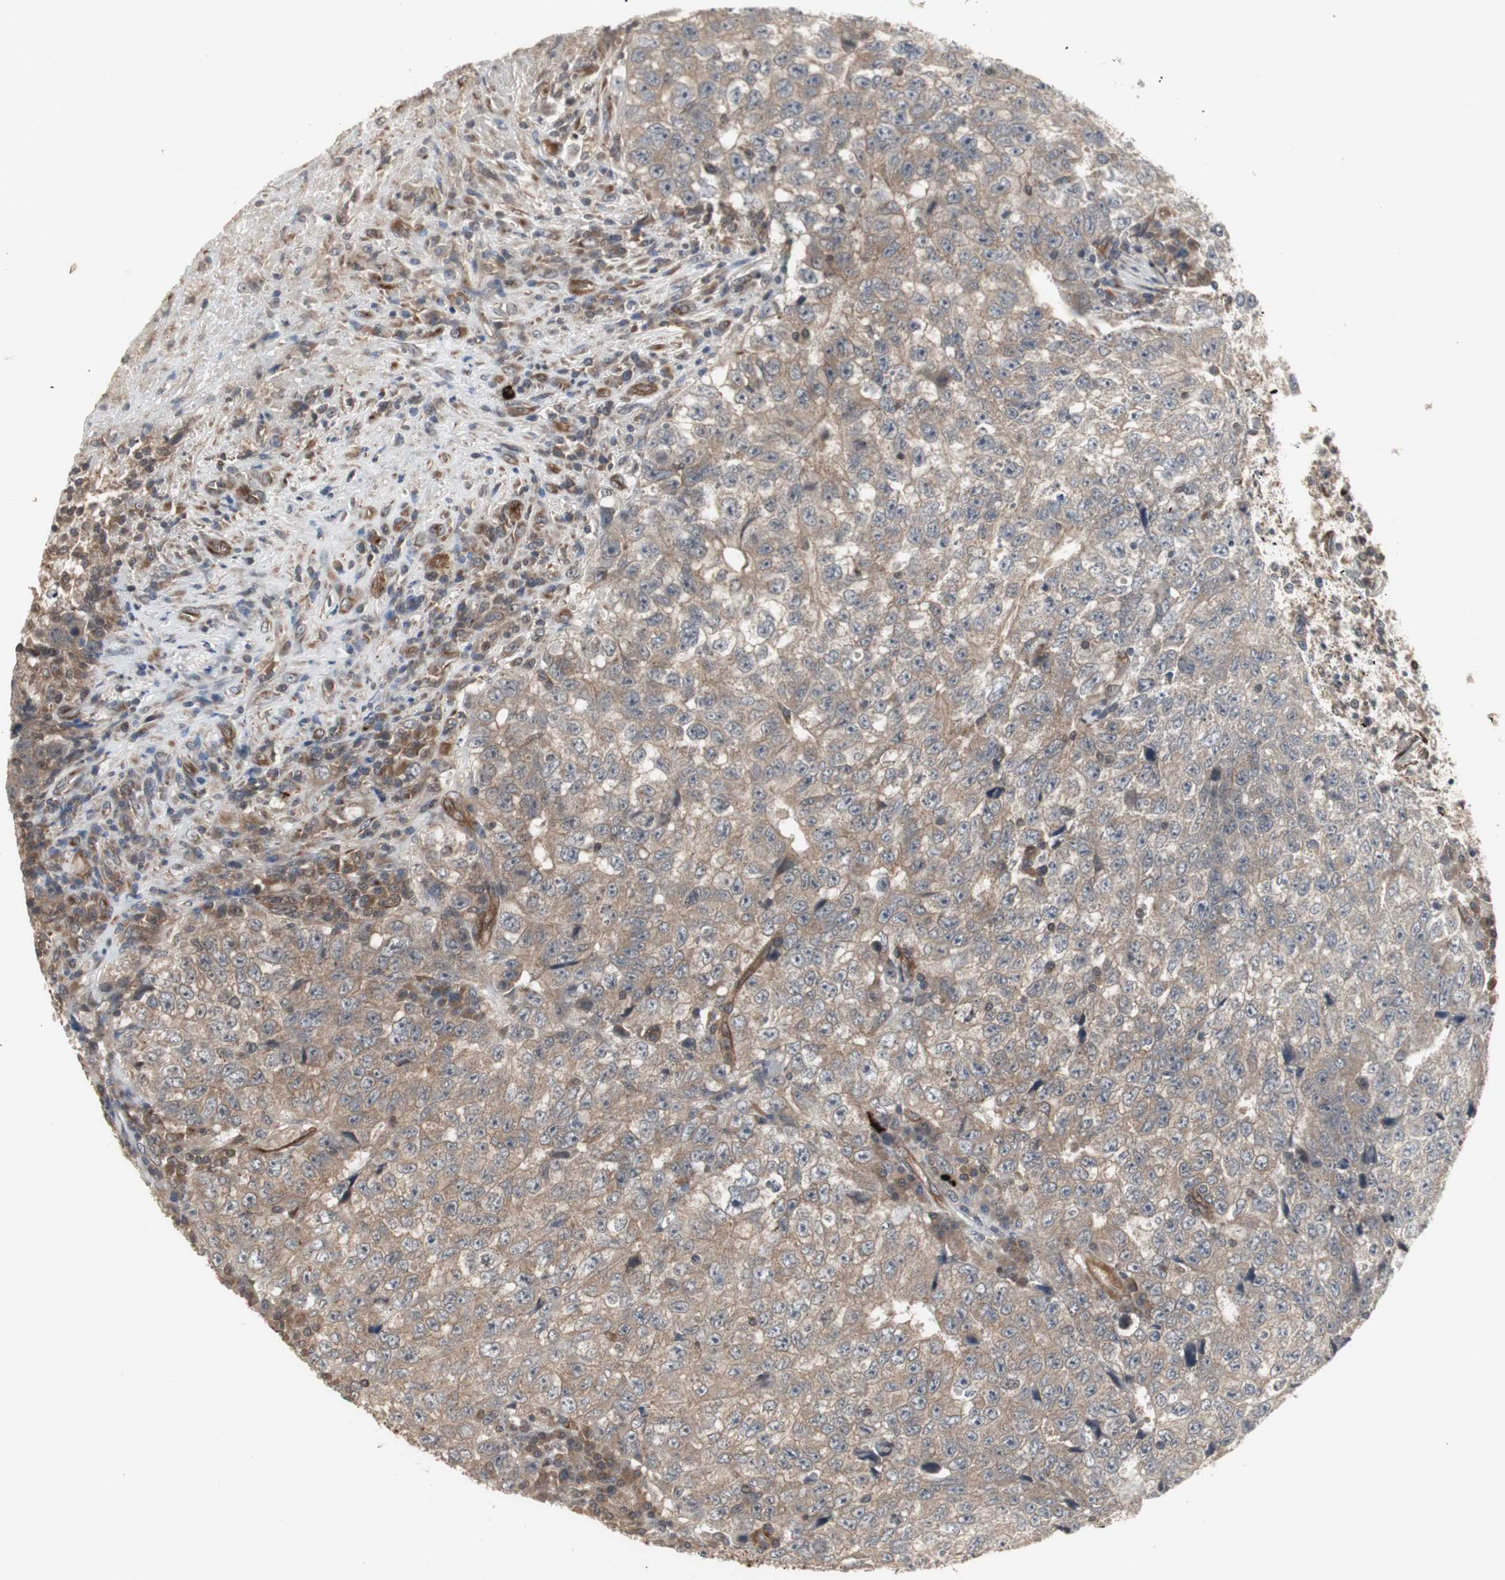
{"staining": {"intensity": "moderate", "quantity": ">75%", "location": "cytoplasmic/membranous"}, "tissue": "testis cancer", "cell_type": "Tumor cells", "image_type": "cancer", "snomed": [{"axis": "morphology", "description": "Necrosis, NOS"}, {"axis": "morphology", "description": "Carcinoma, Embryonal, NOS"}, {"axis": "topography", "description": "Testis"}], "caption": "Protein staining of testis cancer (embryonal carcinoma) tissue shows moderate cytoplasmic/membranous staining in about >75% of tumor cells. (Stains: DAB in brown, nuclei in blue, Microscopy: brightfield microscopy at high magnification).", "gene": "ATP2B2", "patient": {"sex": "male", "age": 19}}